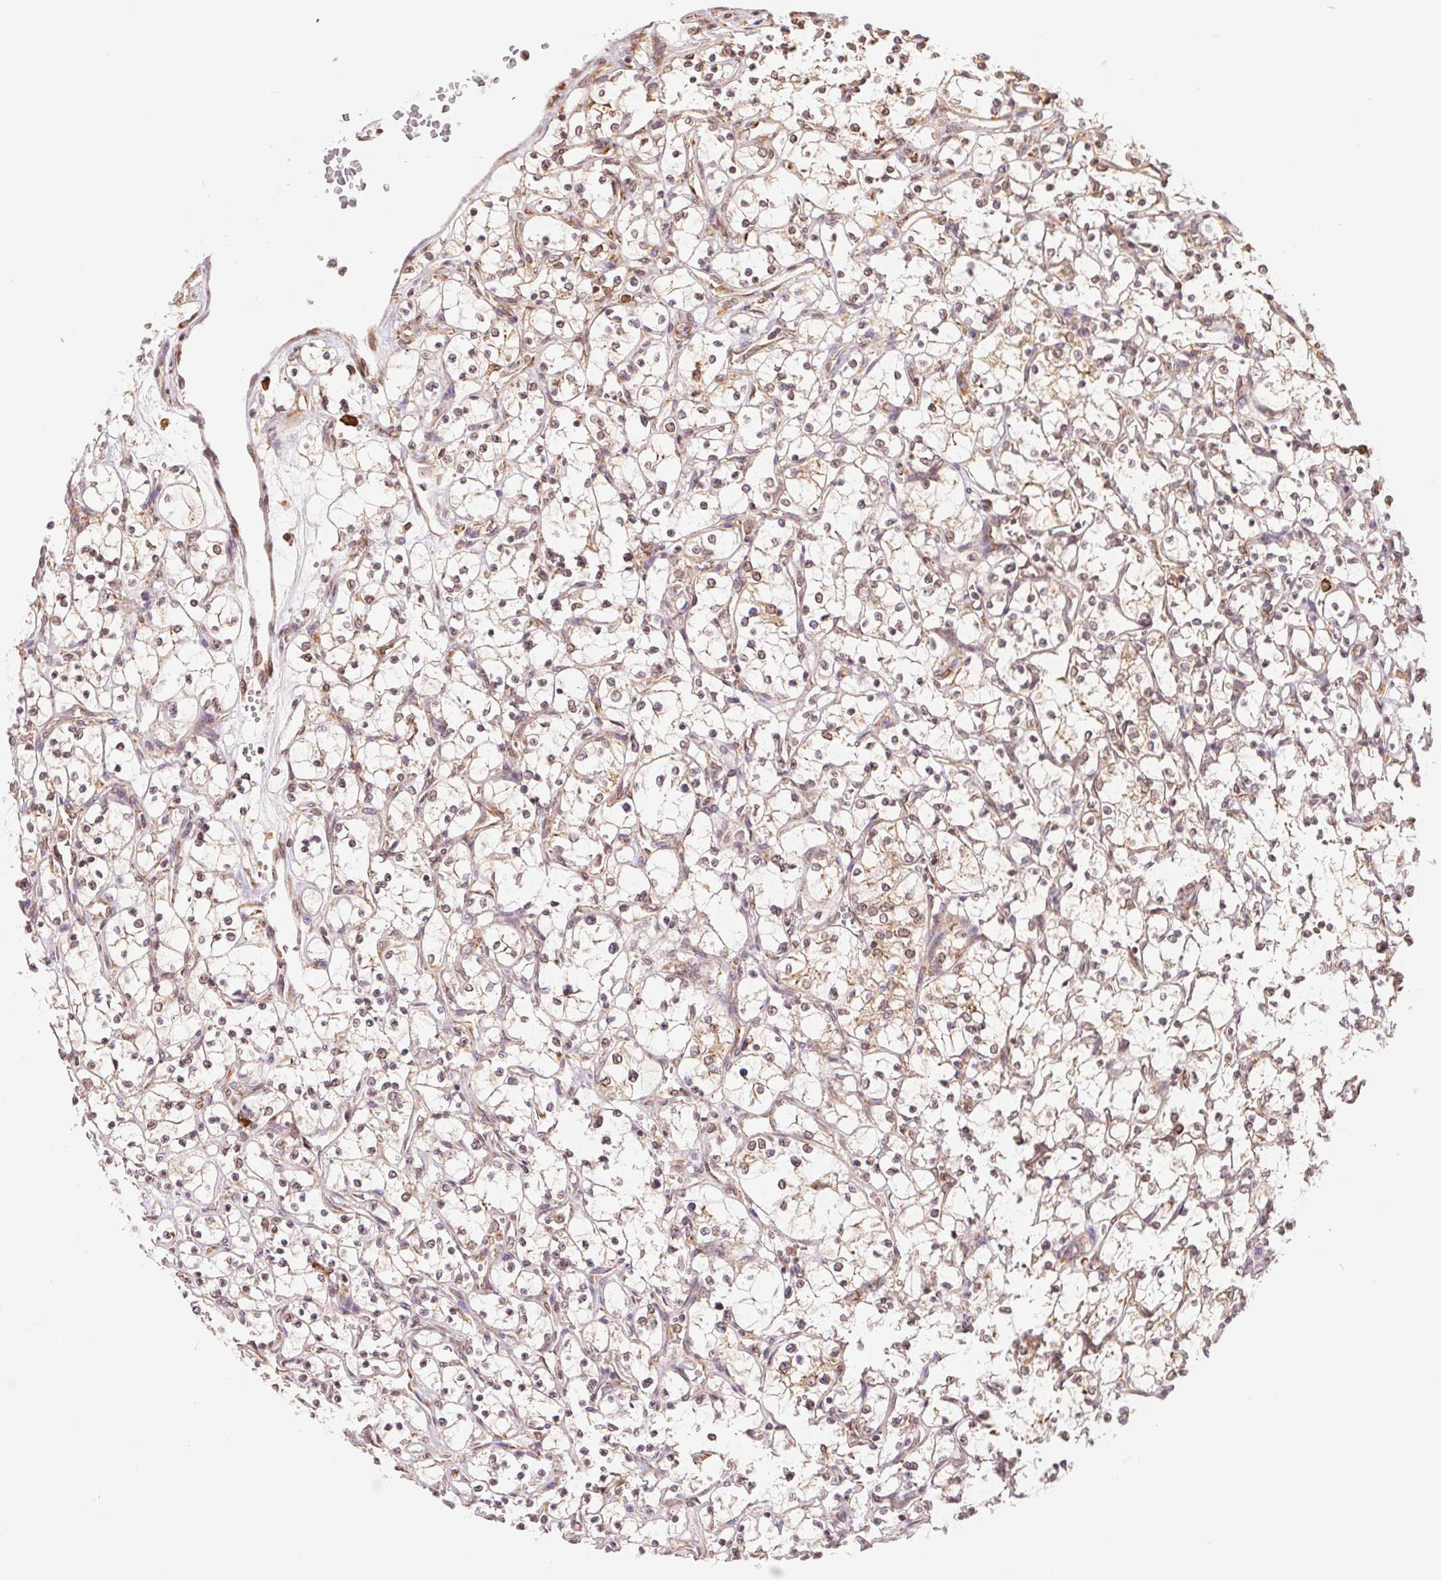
{"staining": {"intensity": "weak", "quantity": "25%-75%", "location": "cytoplasmic/membranous"}, "tissue": "renal cancer", "cell_type": "Tumor cells", "image_type": "cancer", "snomed": [{"axis": "morphology", "description": "Adenocarcinoma, NOS"}, {"axis": "topography", "description": "Kidney"}], "caption": "The immunohistochemical stain shows weak cytoplasmic/membranous positivity in tumor cells of renal cancer tissue.", "gene": "RPN1", "patient": {"sex": "female", "age": 69}}